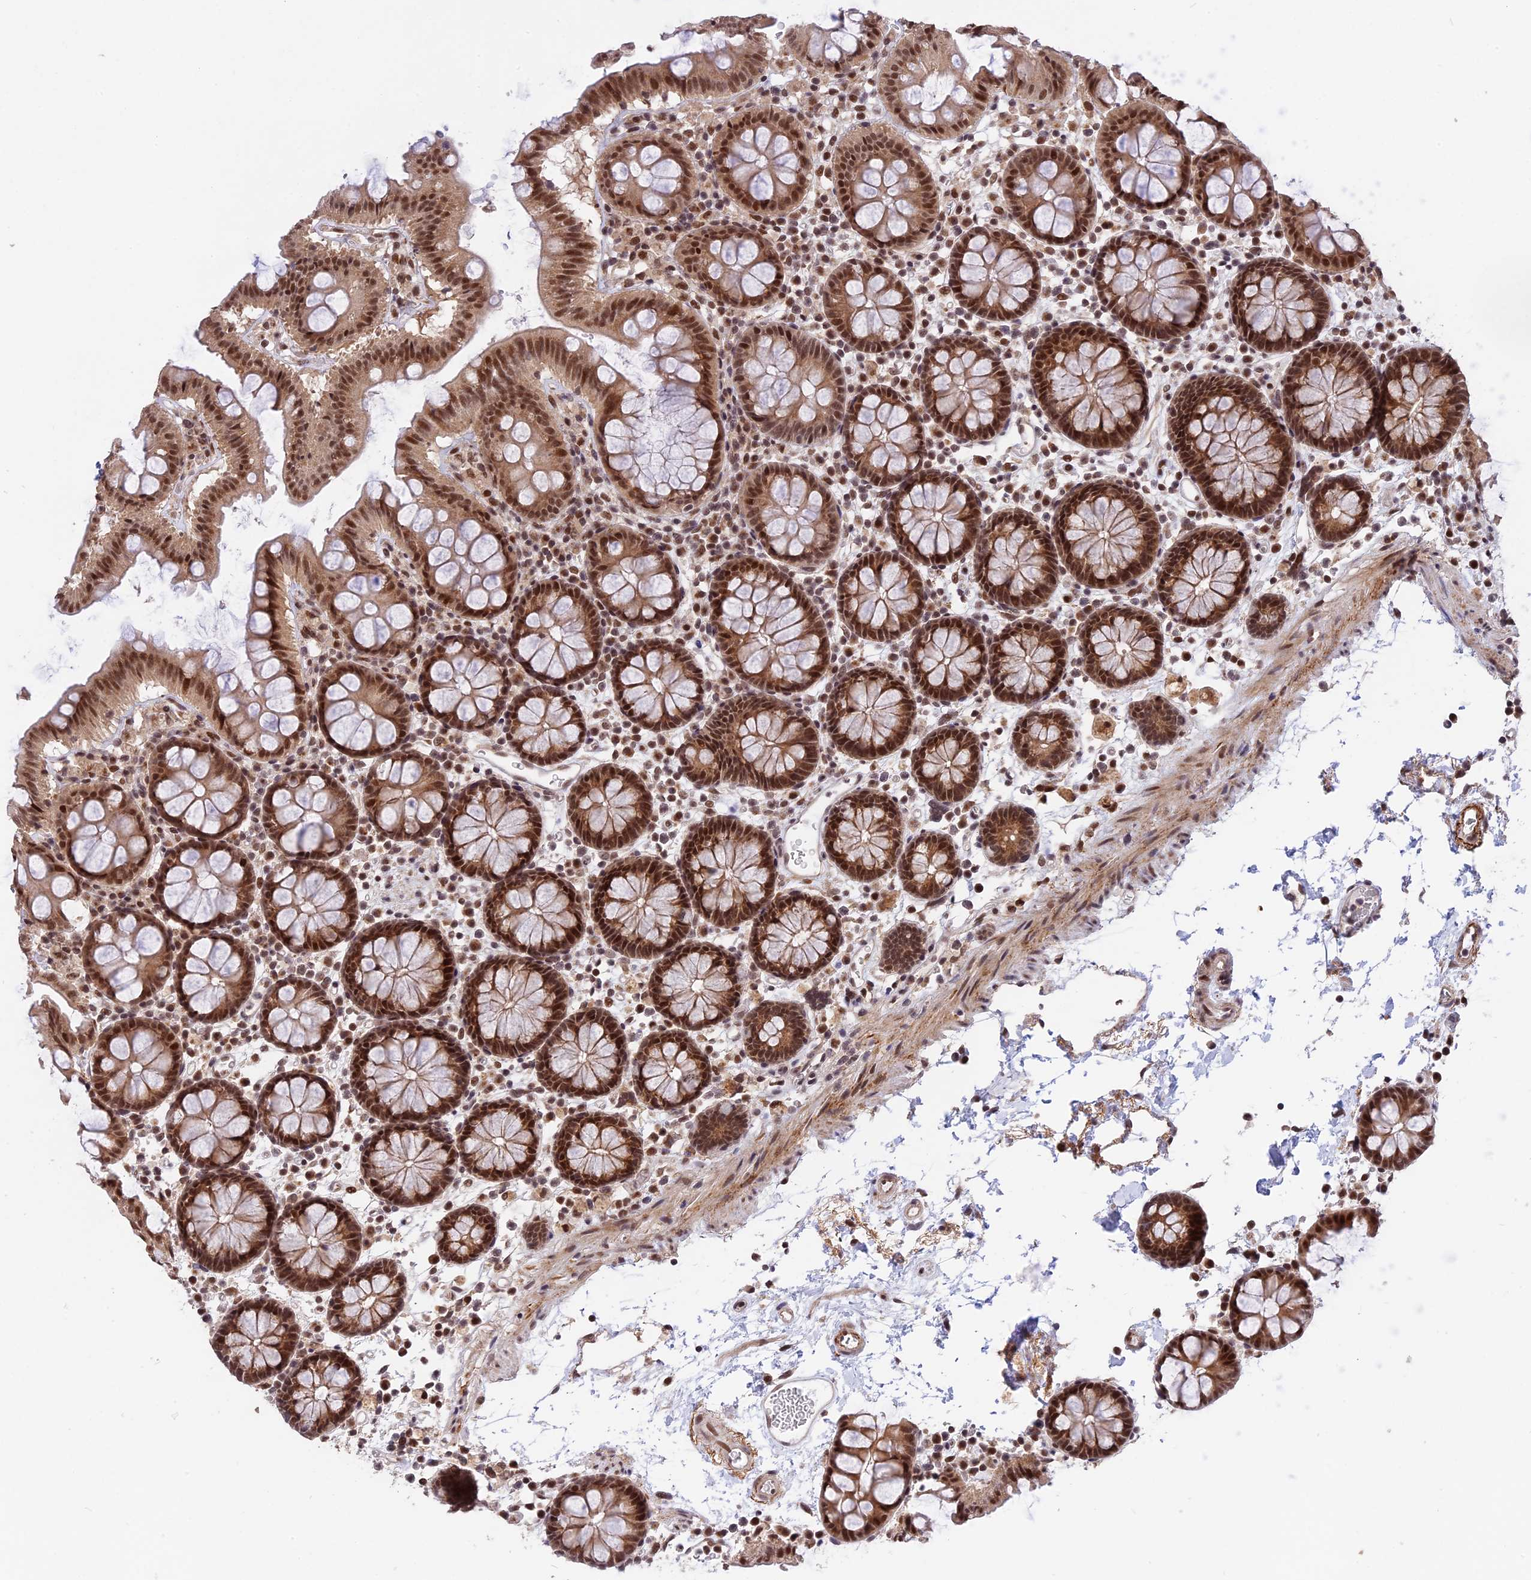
{"staining": {"intensity": "moderate", "quantity": ">75%", "location": "cytoplasmic/membranous,nuclear"}, "tissue": "colon", "cell_type": "Endothelial cells", "image_type": "normal", "snomed": [{"axis": "morphology", "description": "Normal tissue, NOS"}, {"axis": "topography", "description": "Colon"}], "caption": "High-magnification brightfield microscopy of benign colon stained with DAB (brown) and counterstained with hematoxylin (blue). endothelial cells exhibit moderate cytoplasmic/membranous,nuclear positivity is present in about>75% of cells. (IHC, brightfield microscopy, high magnification).", "gene": "POLR2C", "patient": {"sex": "male", "age": 75}}